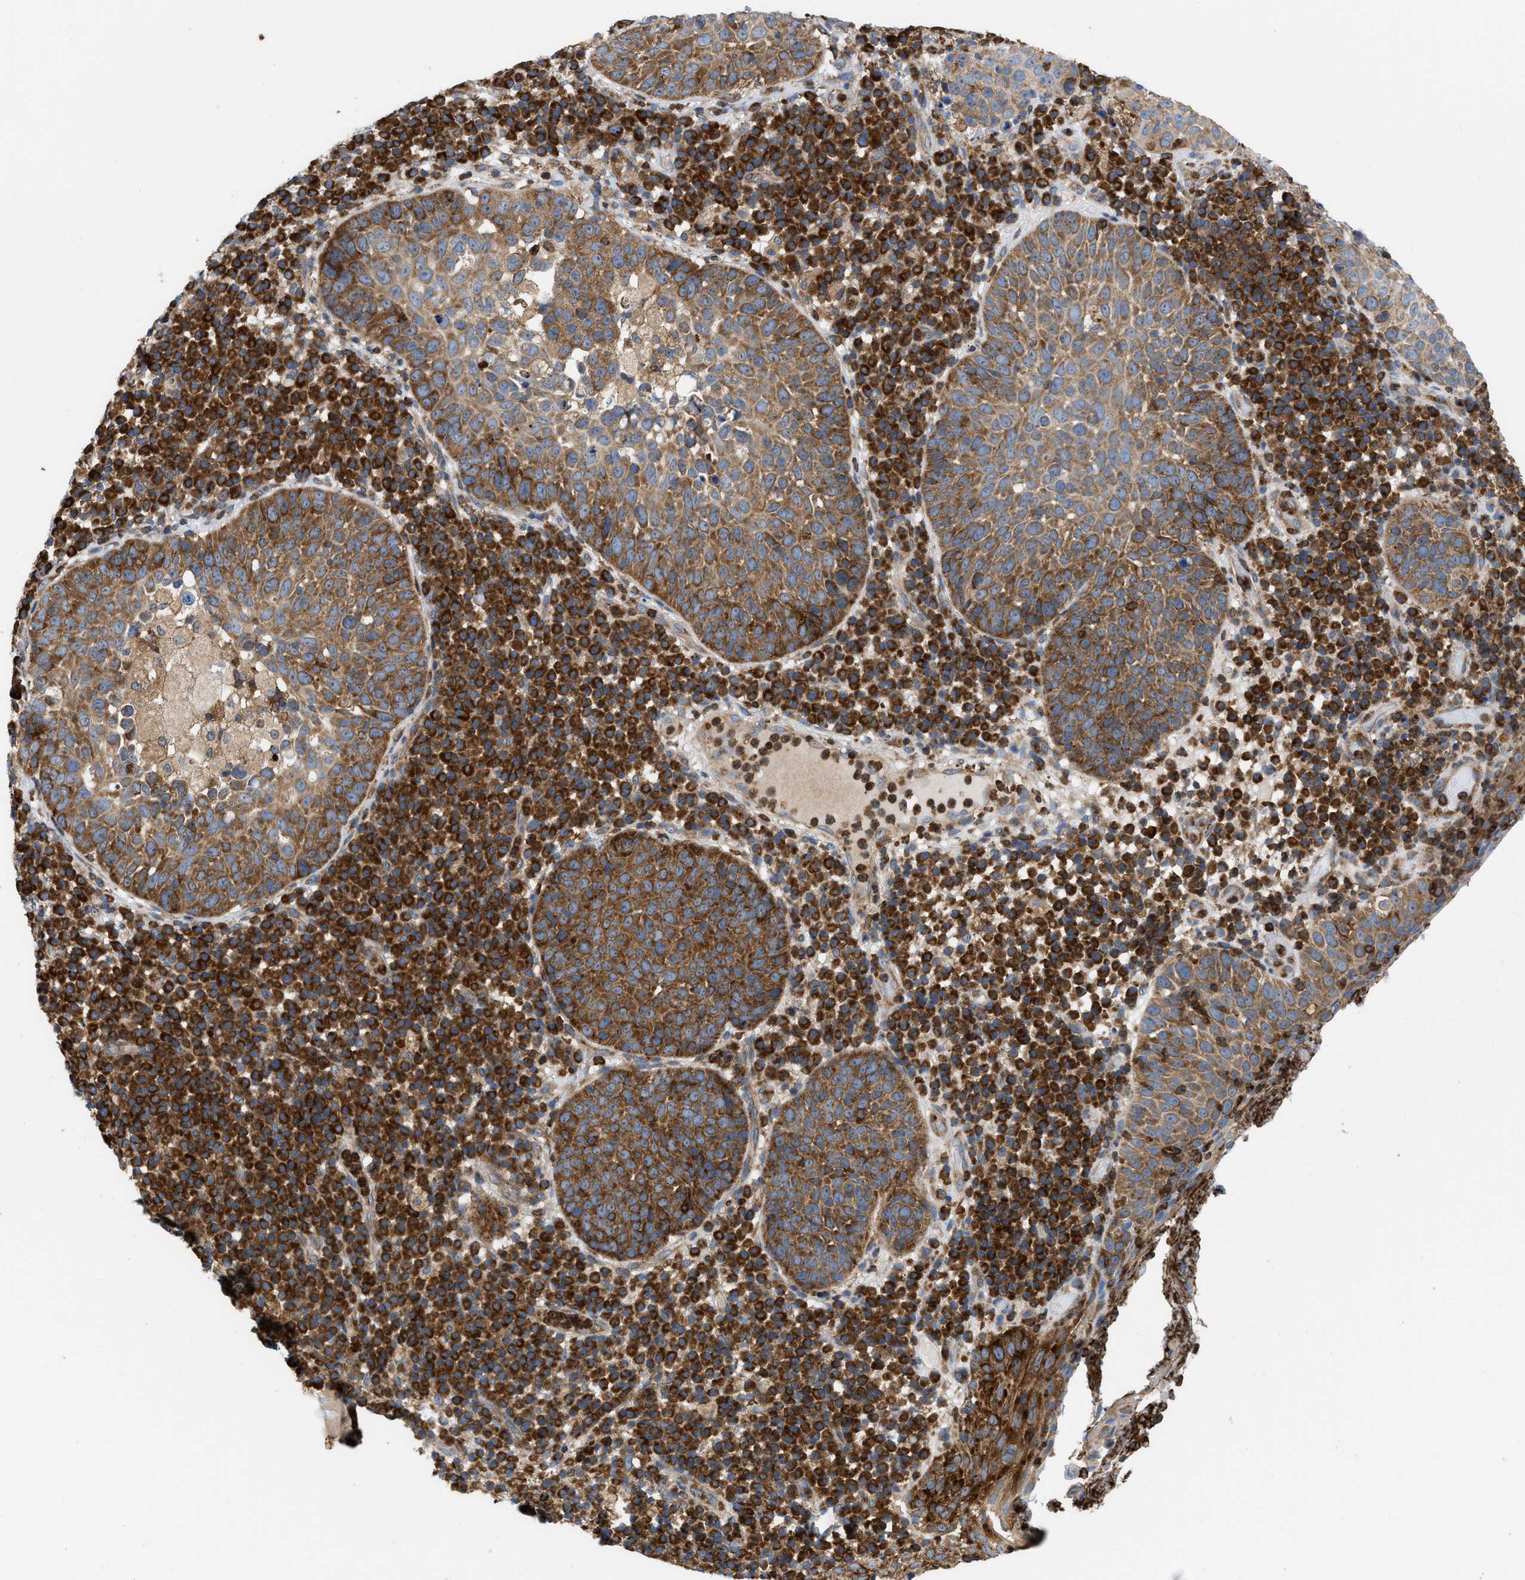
{"staining": {"intensity": "moderate", "quantity": ">75%", "location": "cytoplasmic/membranous"}, "tissue": "skin cancer", "cell_type": "Tumor cells", "image_type": "cancer", "snomed": [{"axis": "morphology", "description": "Squamous cell carcinoma in situ, NOS"}, {"axis": "morphology", "description": "Squamous cell carcinoma, NOS"}, {"axis": "topography", "description": "Skin"}], "caption": "Protein expression analysis of human skin cancer (squamous cell carcinoma) reveals moderate cytoplasmic/membranous expression in approximately >75% of tumor cells.", "gene": "GPAT4", "patient": {"sex": "male", "age": 93}}